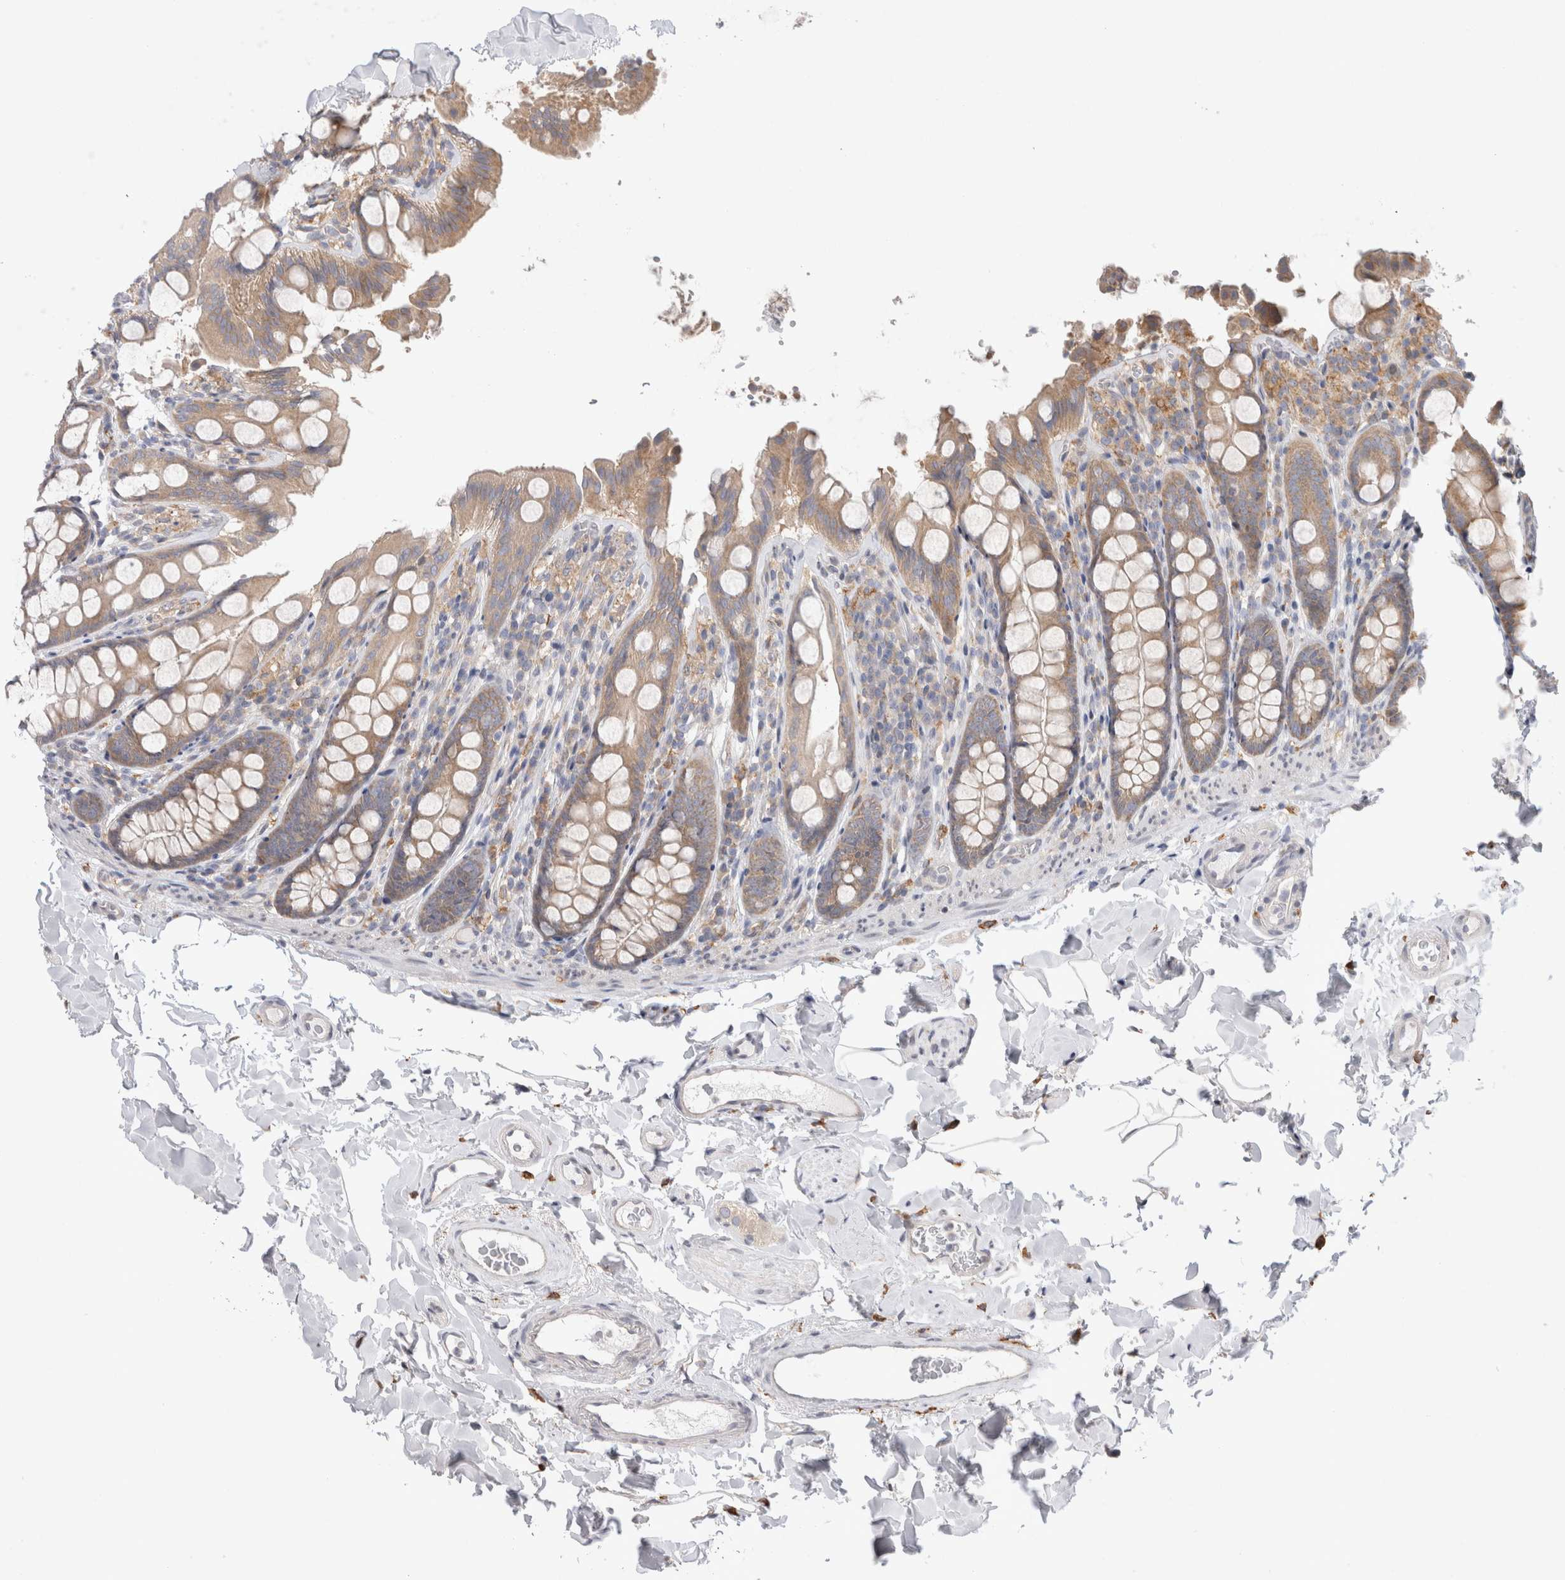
{"staining": {"intensity": "negative", "quantity": "none", "location": "none"}, "tissue": "colon", "cell_type": "Endothelial cells", "image_type": "normal", "snomed": [{"axis": "morphology", "description": "Normal tissue, NOS"}, {"axis": "topography", "description": "Colon"}, {"axis": "topography", "description": "Peripheral nerve tissue"}], "caption": "A histopathology image of colon stained for a protein displays no brown staining in endothelial cells.", "gene": "CDCA7L", "patient": {"sex": "female", "age": 61}}